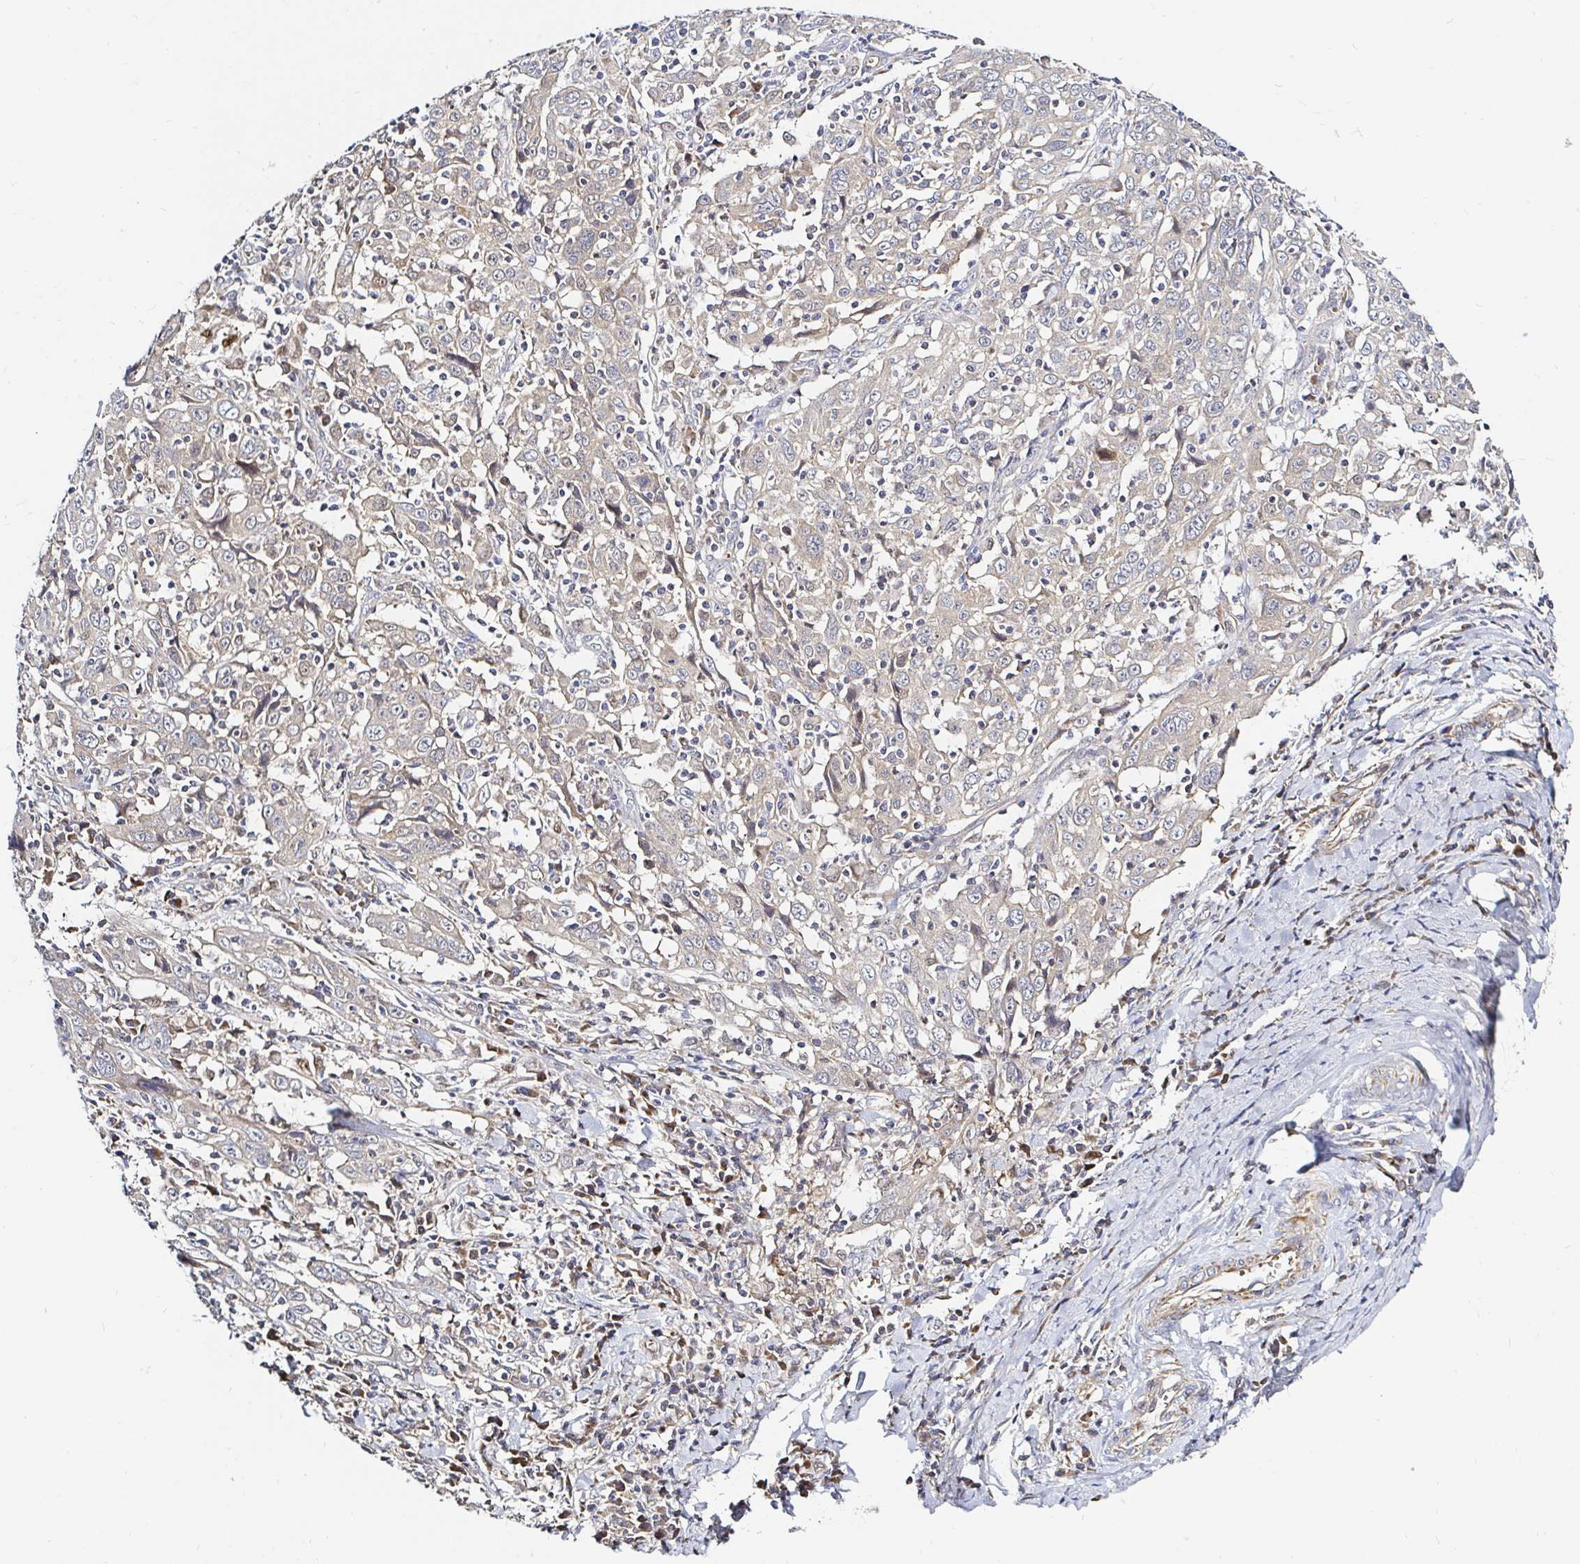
{"staining": {"intensity": "negative", "quantity": "none", "location": "none"}, "tissue": "cervical cancer", "cell_type": "Tumor cells", "image_type": "cancer", "snomed": [{"axis": "morphology", "description": "Squamous cell carcinoma, NOS"}, {"axis": "topography", "description": "Cervix"}], "caption": "Immunohistochemical staining of human cervical cancer demonstrates no significant expression in tumor cells.", "gene": "ARHGEF37", "patient": {"sex": "female", "age": 46}}